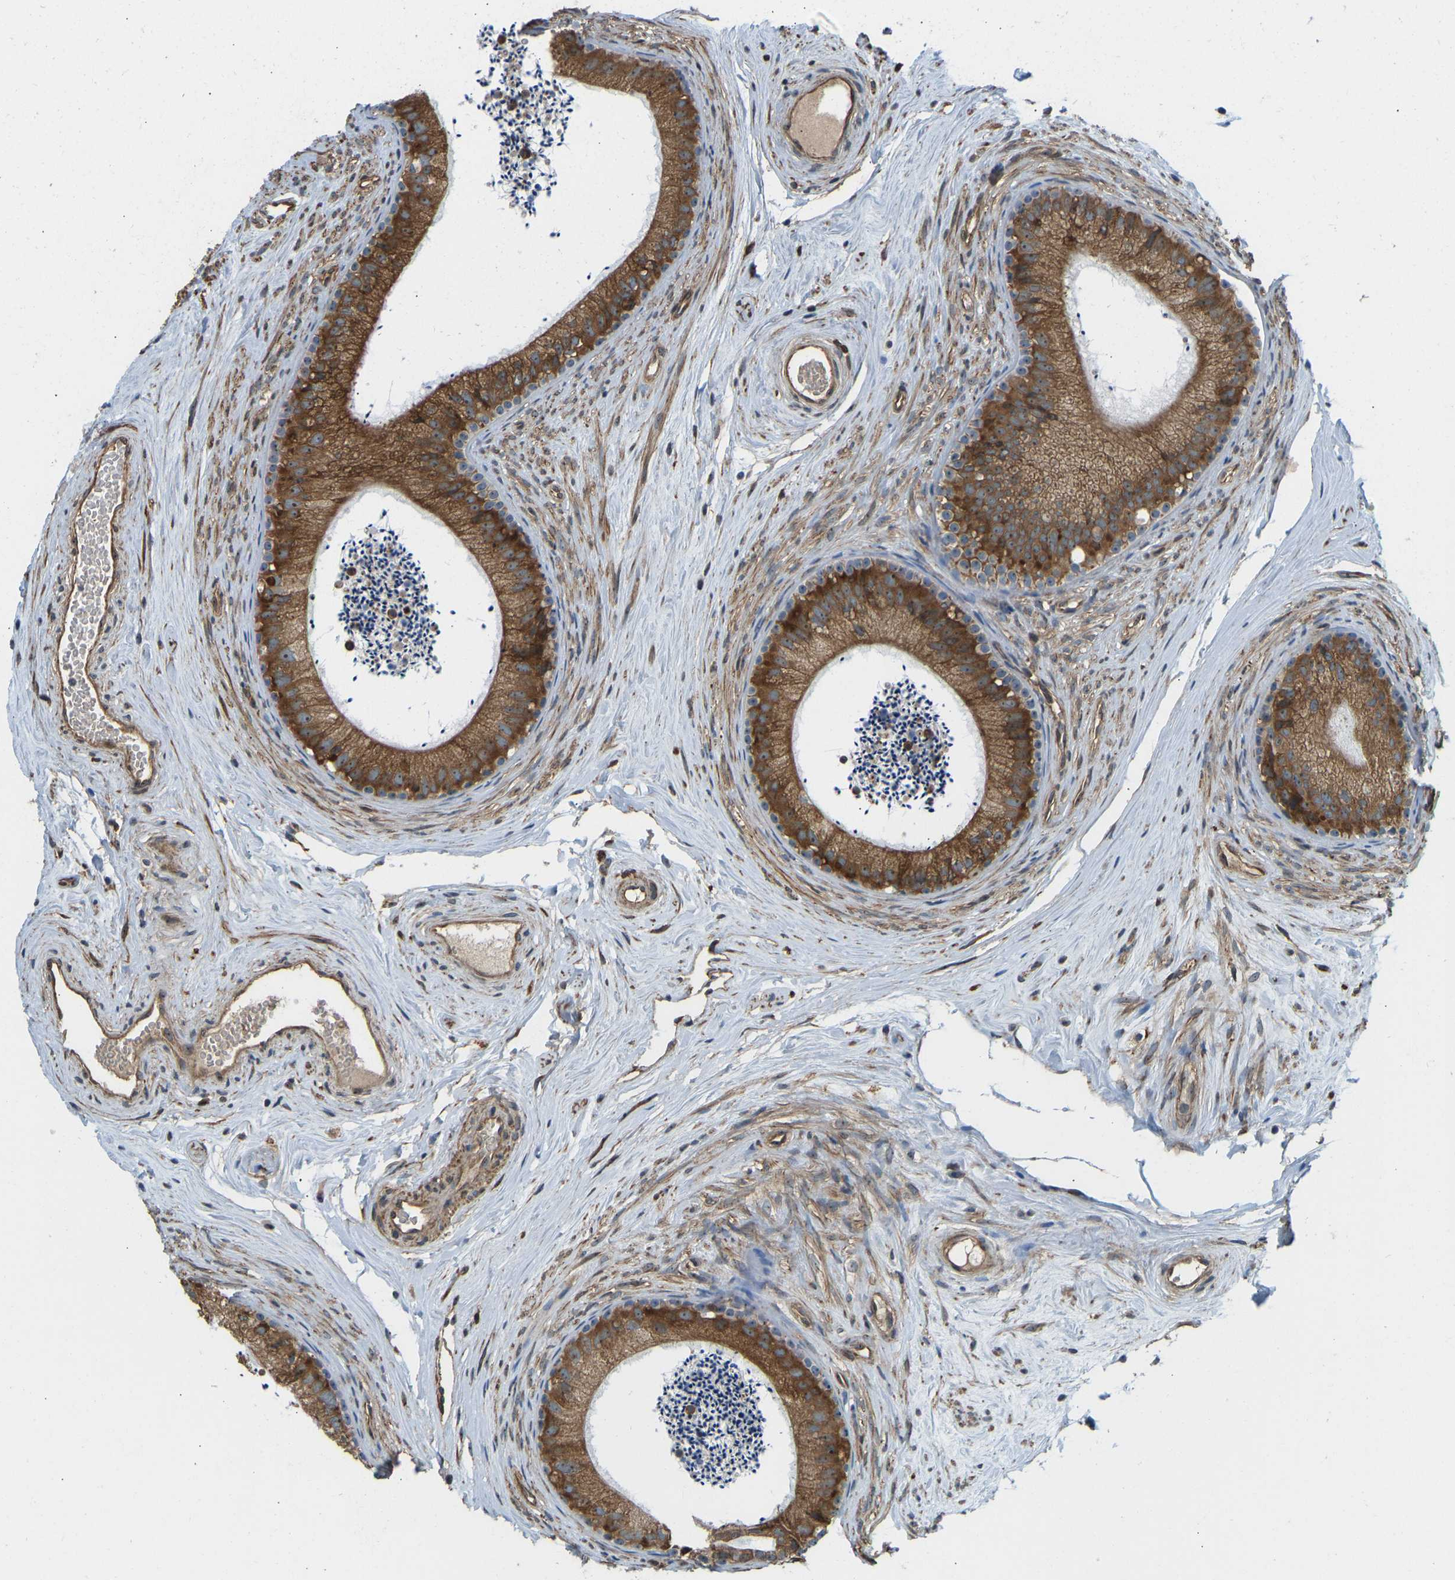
{"staining": {"intensity": "strong", "quantity": ">75%", "location": "cytoplasmic/membranous,nuclear"}, "tissue": "epididymis", "cell_type": "Glandular cells", "image_type": "normal", "snomed": [{"axis": "morphology", "description": "Normal tissue, NOS"}, {"axis": "topography", "description": "Epididymis"}], "caption": "Protein staining of unremarkable epididymis exhibits strong cytoplasmic/membranous,nuclear staining in about >75% of glandular cells. (Stains: DAB (3,3'-diaminobenzidine) in brown, nuclei in blue, Microscopy: brightfield microscopy at high magnification).", "gene": "OS9", "patient": {"sex": "male", "age": 56}}